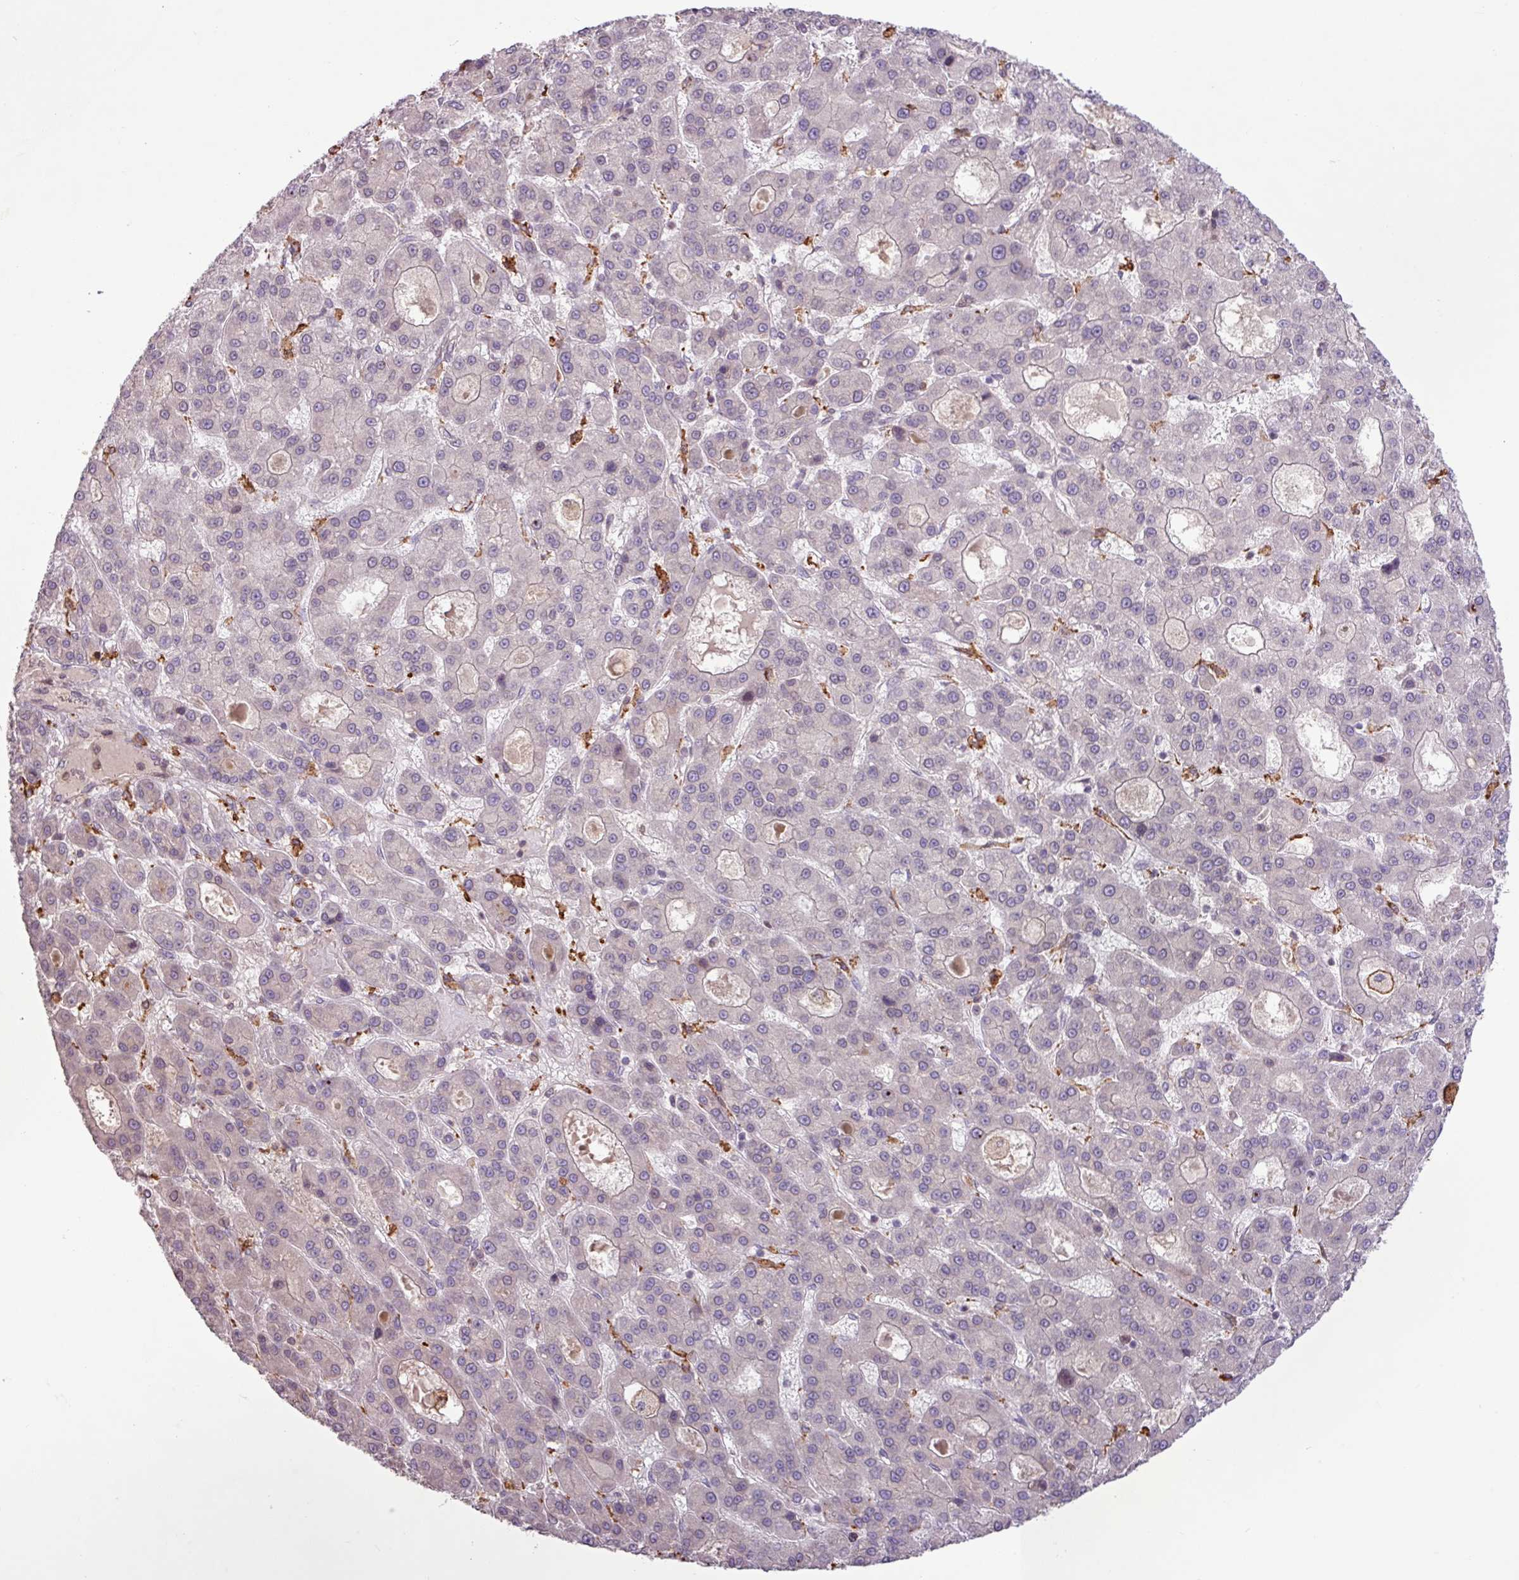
{"staining": {"intensity": "negative", "quantity": "none", "location": "none"}, "tissue": "liver cancer", "cell_type": "Tumor cells", "image_type": "cancer", "snomed": [{"axis": "morphology", "description": "Carcinoma, Hepatocellular, NOS"}, {"axis": "topography", "description": "Liver"}], "caption": "The IHC histopathology image has no significant staining in tumor cells of liver cancer tissue. (Stains: DAB immunohistochemistry with hematoxylin counter stain, Microscopy: brightfield microscopy at high magnification).", "gene": "ARHGEF25", "patient": {"sex": "male", "age": 70}}